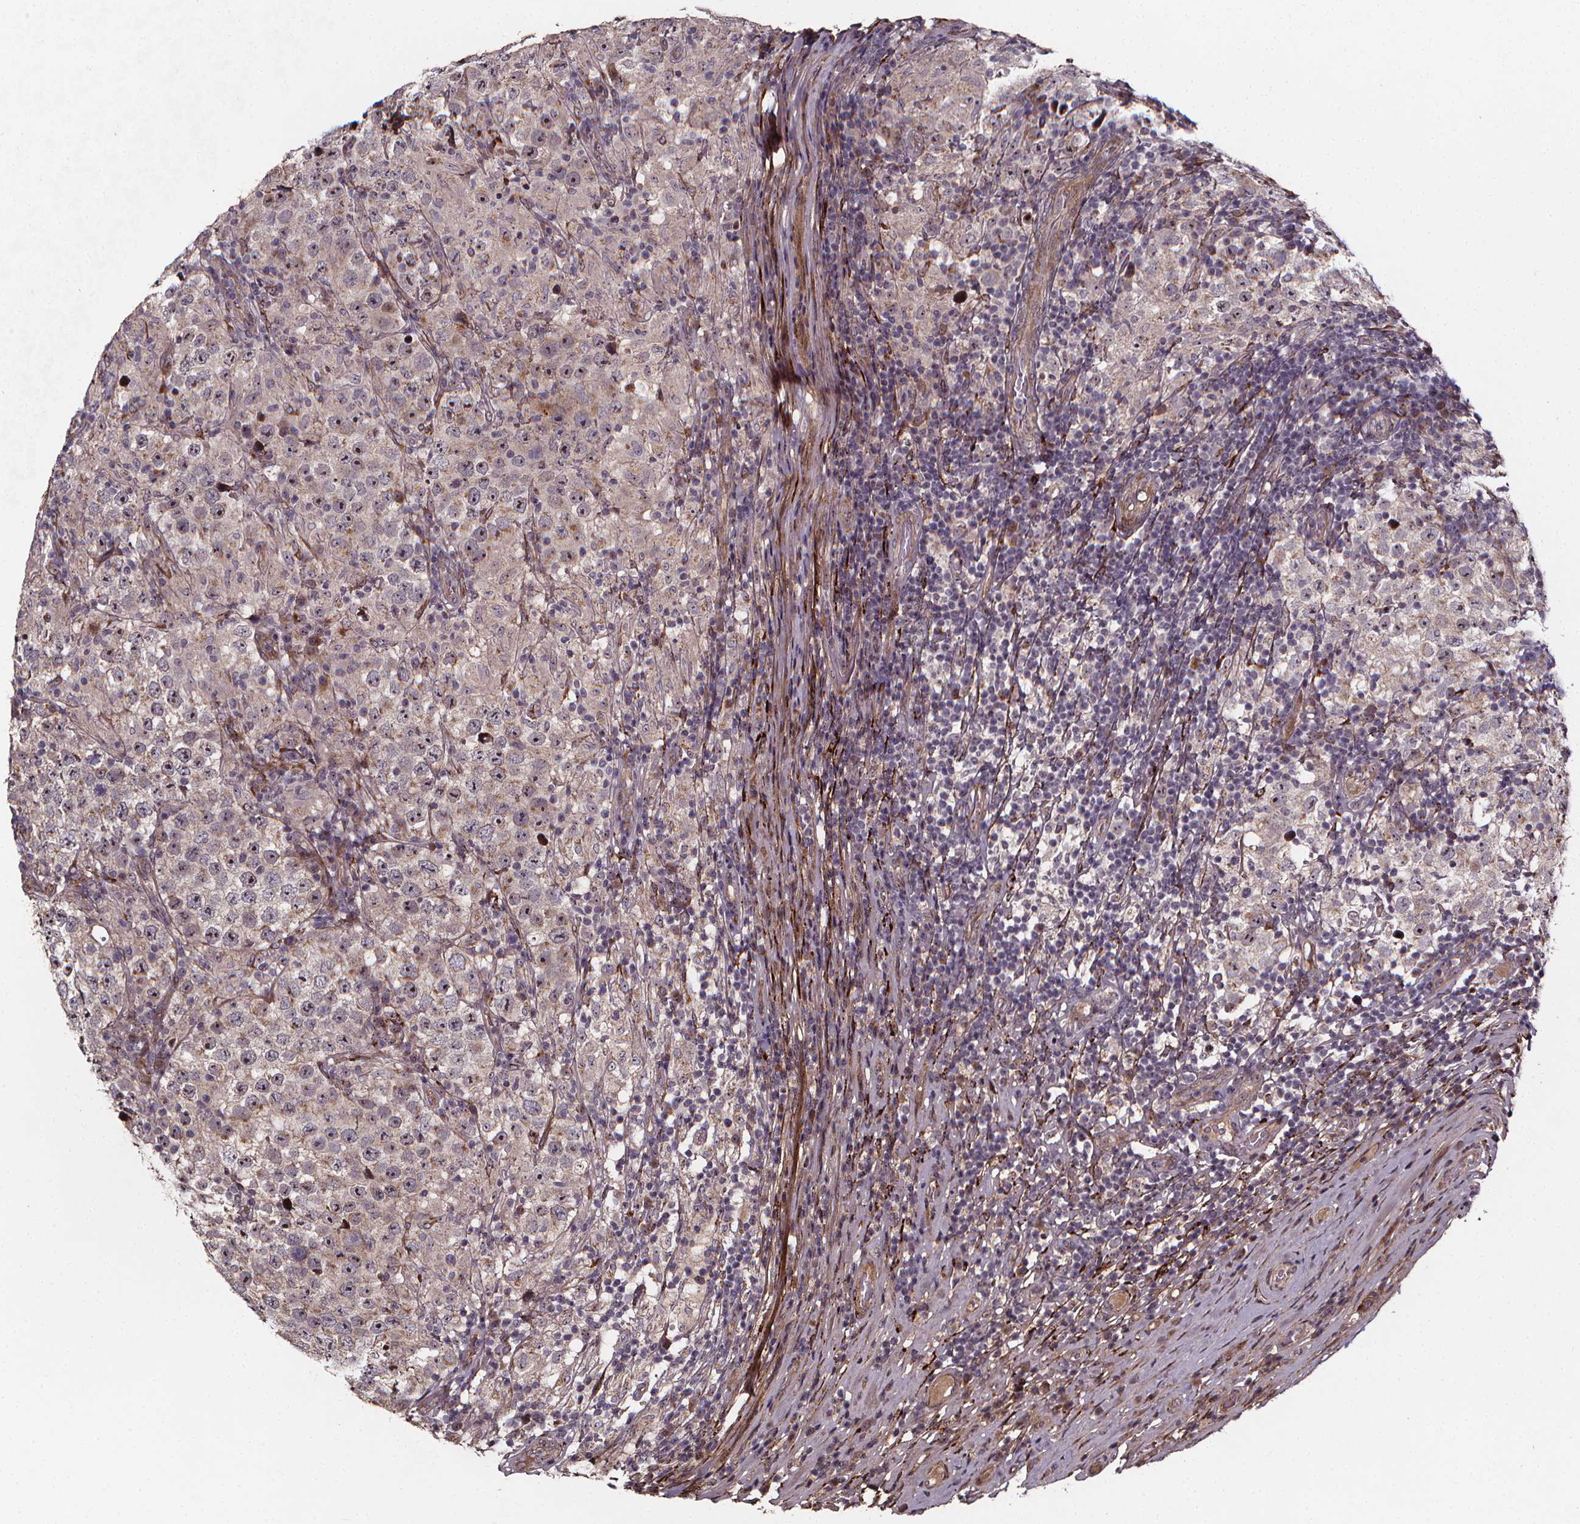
{"staining": {"intensity": "negative", "quantity": "none", "location": "none"}, "tissue": "testis cancer", "cell_type": "Tumor cells", "image_type": "cancer", "snomed": [{"axis": "morphology", "description": "Seminoma, NOS"}, {"axis": "morphology", "description": "Carcinoma, Embryonal, NOS"}, {"axis": "topography", "description": "Testis"}], "caption": "Immunohistochemistry (IHC) of human embryonal carcinoma (testis) displays no staining in tumor cells. The staining is performed using DAB brown chromogen with nuclei counter-stained in using hematoxylin.", "gene": "AEBP1", "patient": {"sex": "male", "age": 41}}